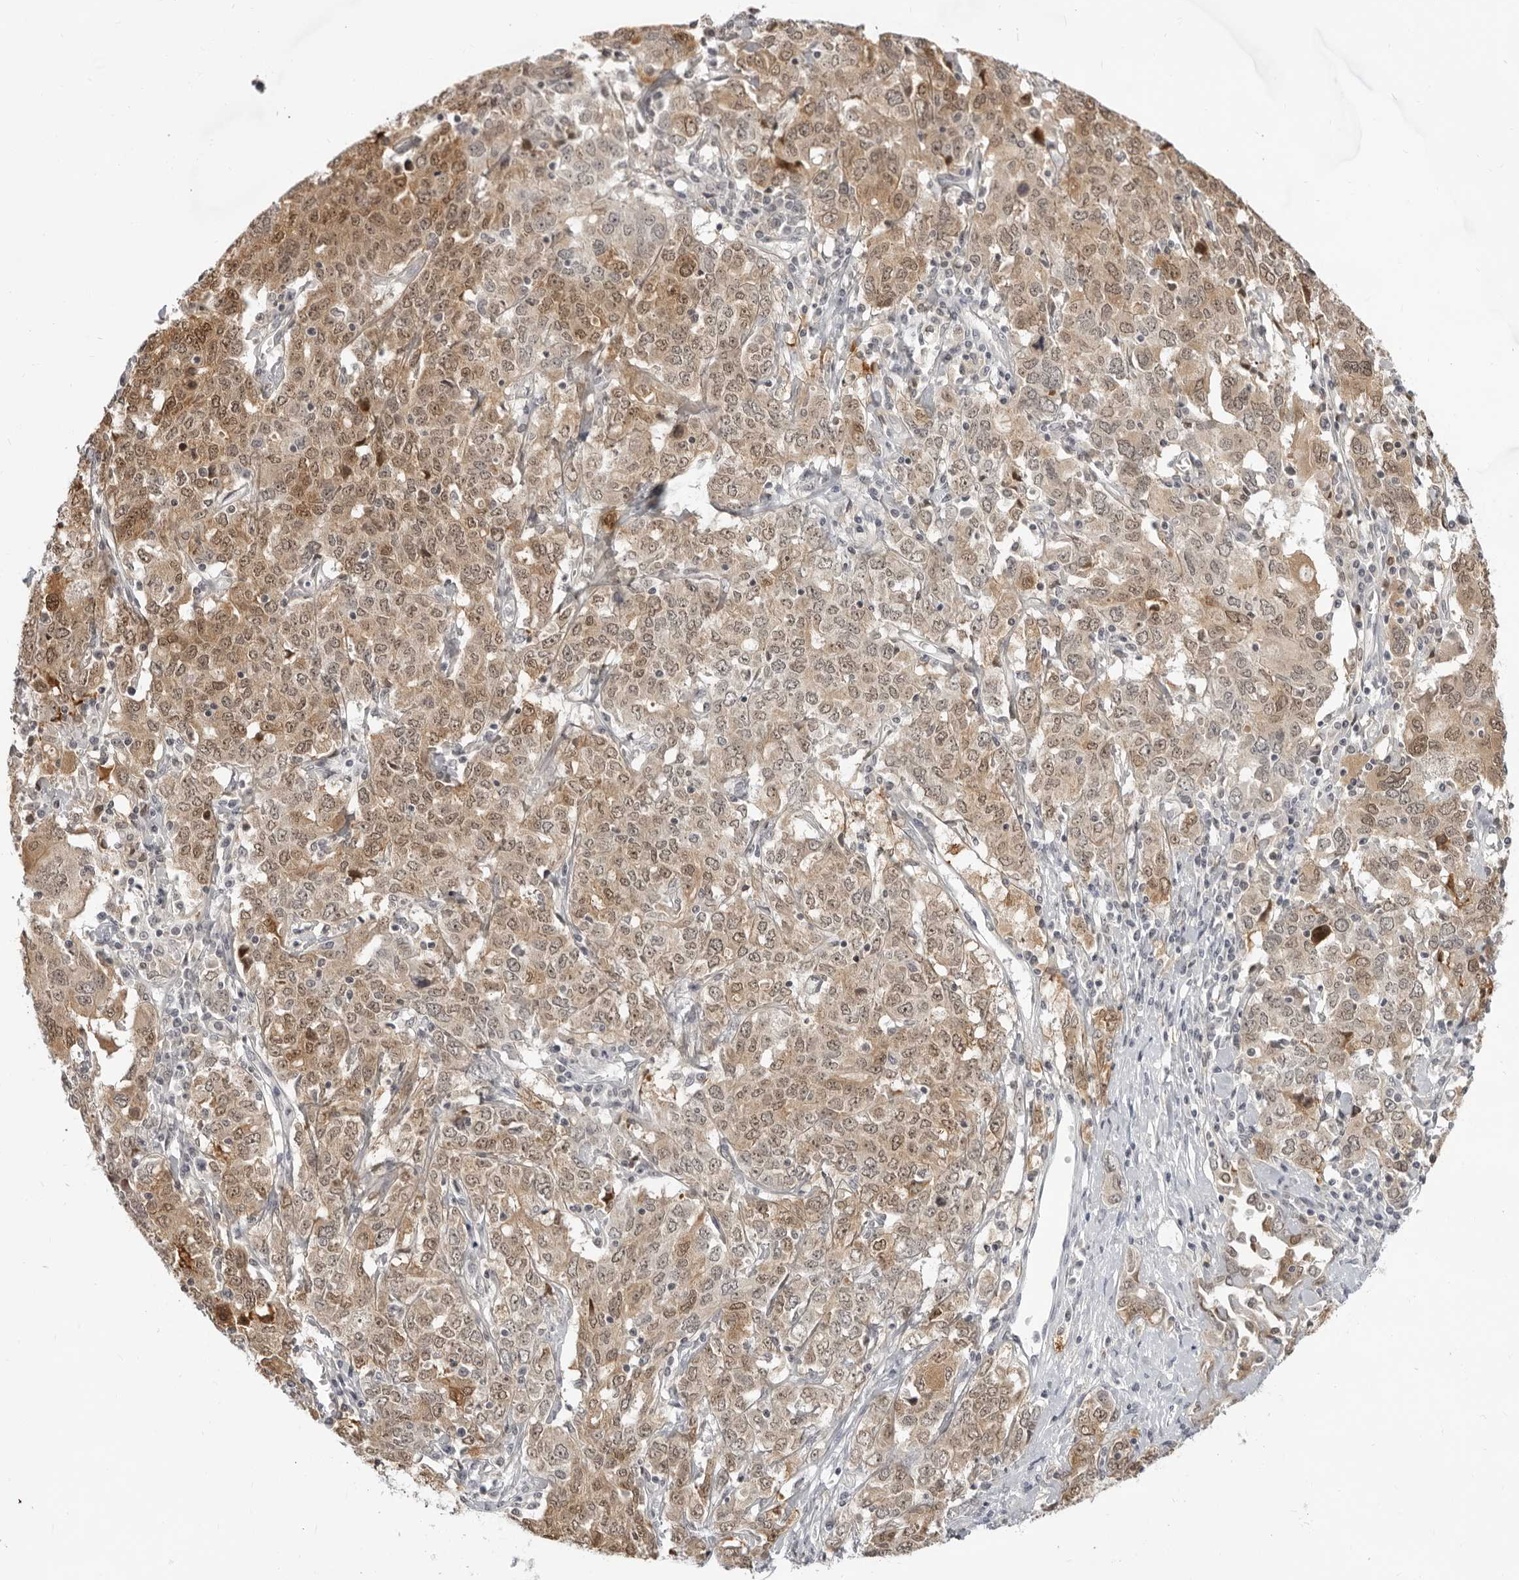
{"staining": {"intensity": "moderate", "quantity": ">75%", "location": "cytoplasmic/membranous,nuclear"}, "tissue": "ovarian cancer", "cell_type": "Tumor cells", "image_type": "cancer", "snomed": [{"axis": "morphology", "description": "Carcinoma, endometroid"}, {"axis": "topography", "description": "Ovary"}], "caption": "Brown immunohistochemical staining in human endometroid carcinoma (ovarian) exhibits moderate cytoplasmic/membranous and nuclear staining in approximately >75% of tumor cells.", "gene": "SRGAP2", "patient": {"sex": "female", "age": 62}}